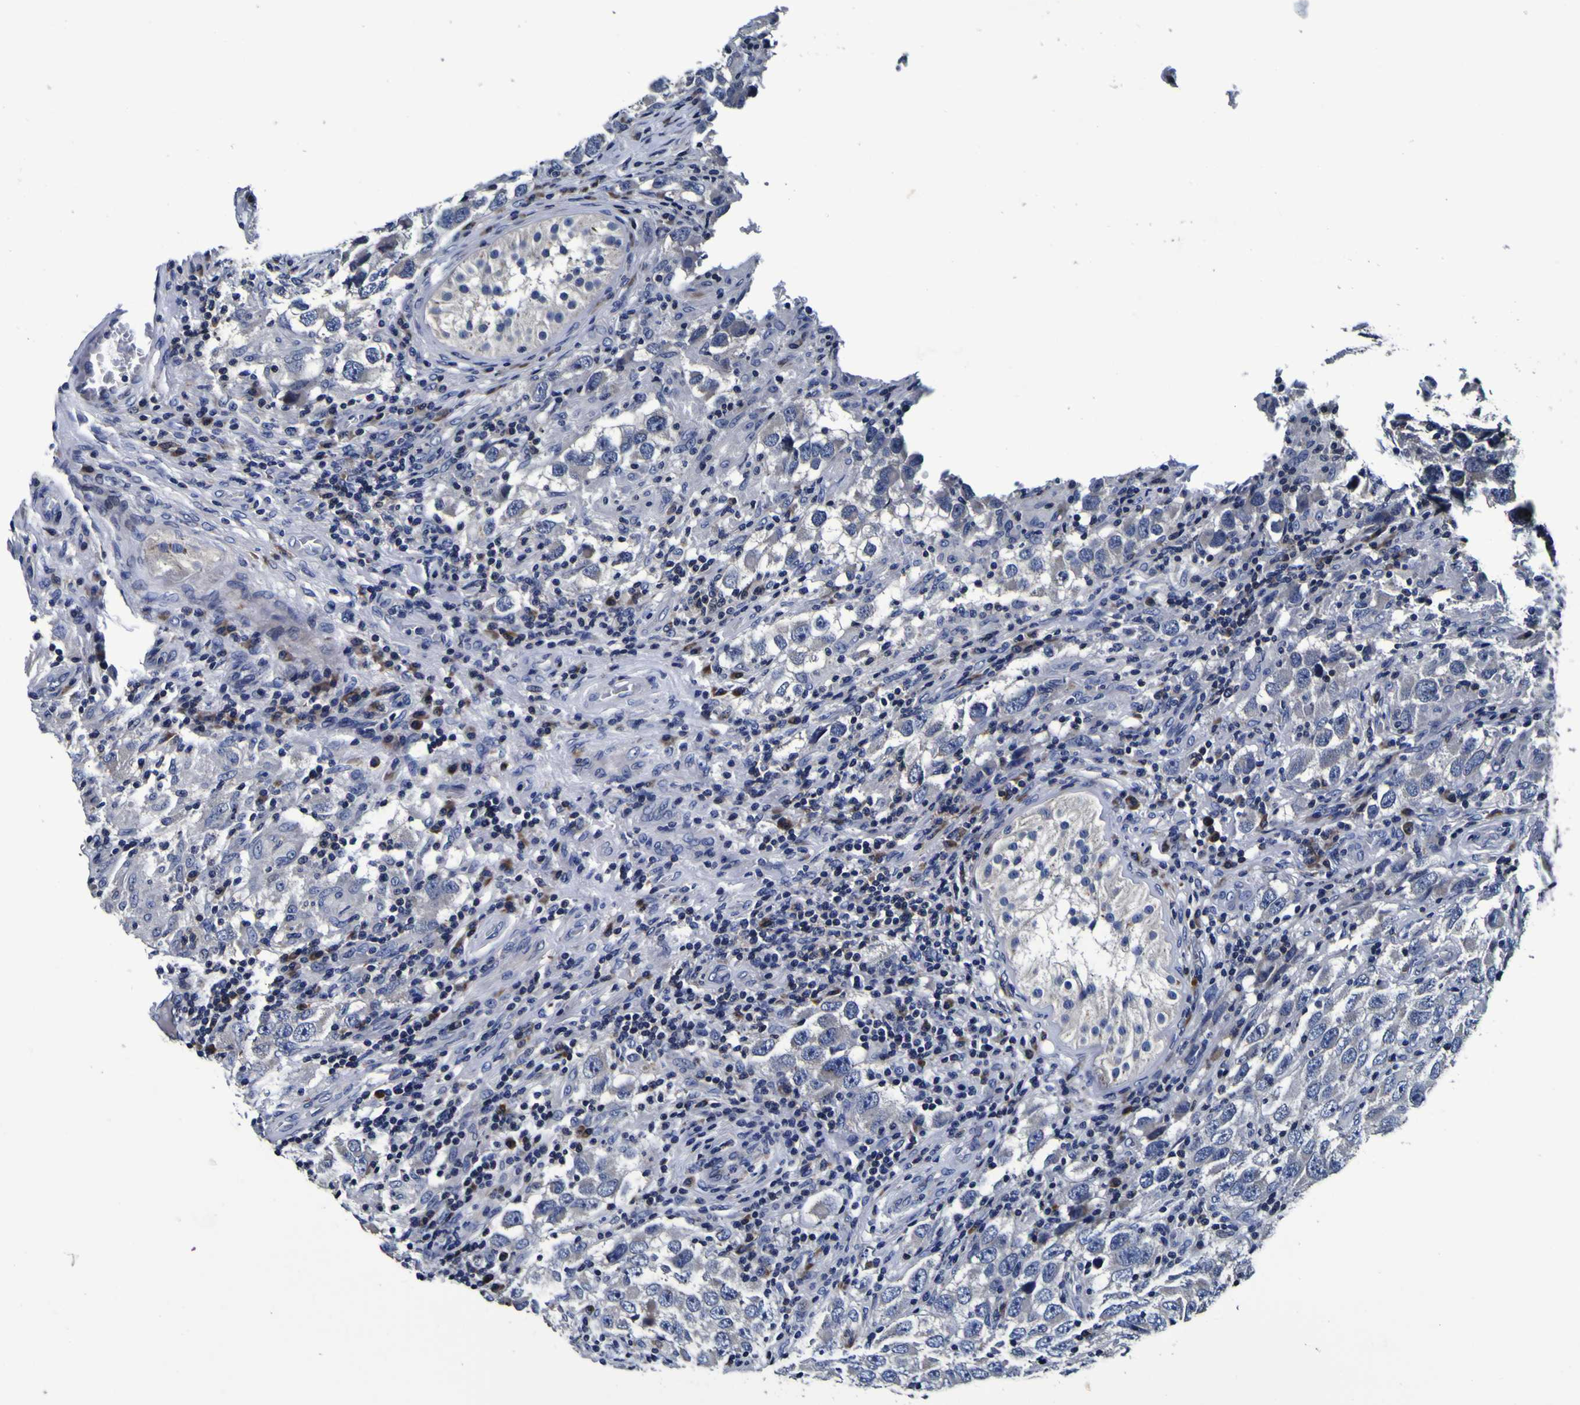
{"staining": {"intensity": "negative", "quantity": "none", "location": "none"}, "tissue": "testis cancer", "cell_type": "Tumor cells", "image_type": "cancer", "snomed": [{"axis": "morphology", "description": "Carcinoma, Embryonal, NOS"}, {"axis": "topography", "description": "Testis"}], "caption": "An immunohistochemistry (IHC) image of testis cancer is shown. There is no staining in tumor cells of testis cancer. The staining was performed using DAB to visualize the protein expression in brown, while the nuclei were stained in blue with hematoxylin (Magnification: 20x).", "gene": "SORCS1", "patient": {"sex": "male", "age": 21}}